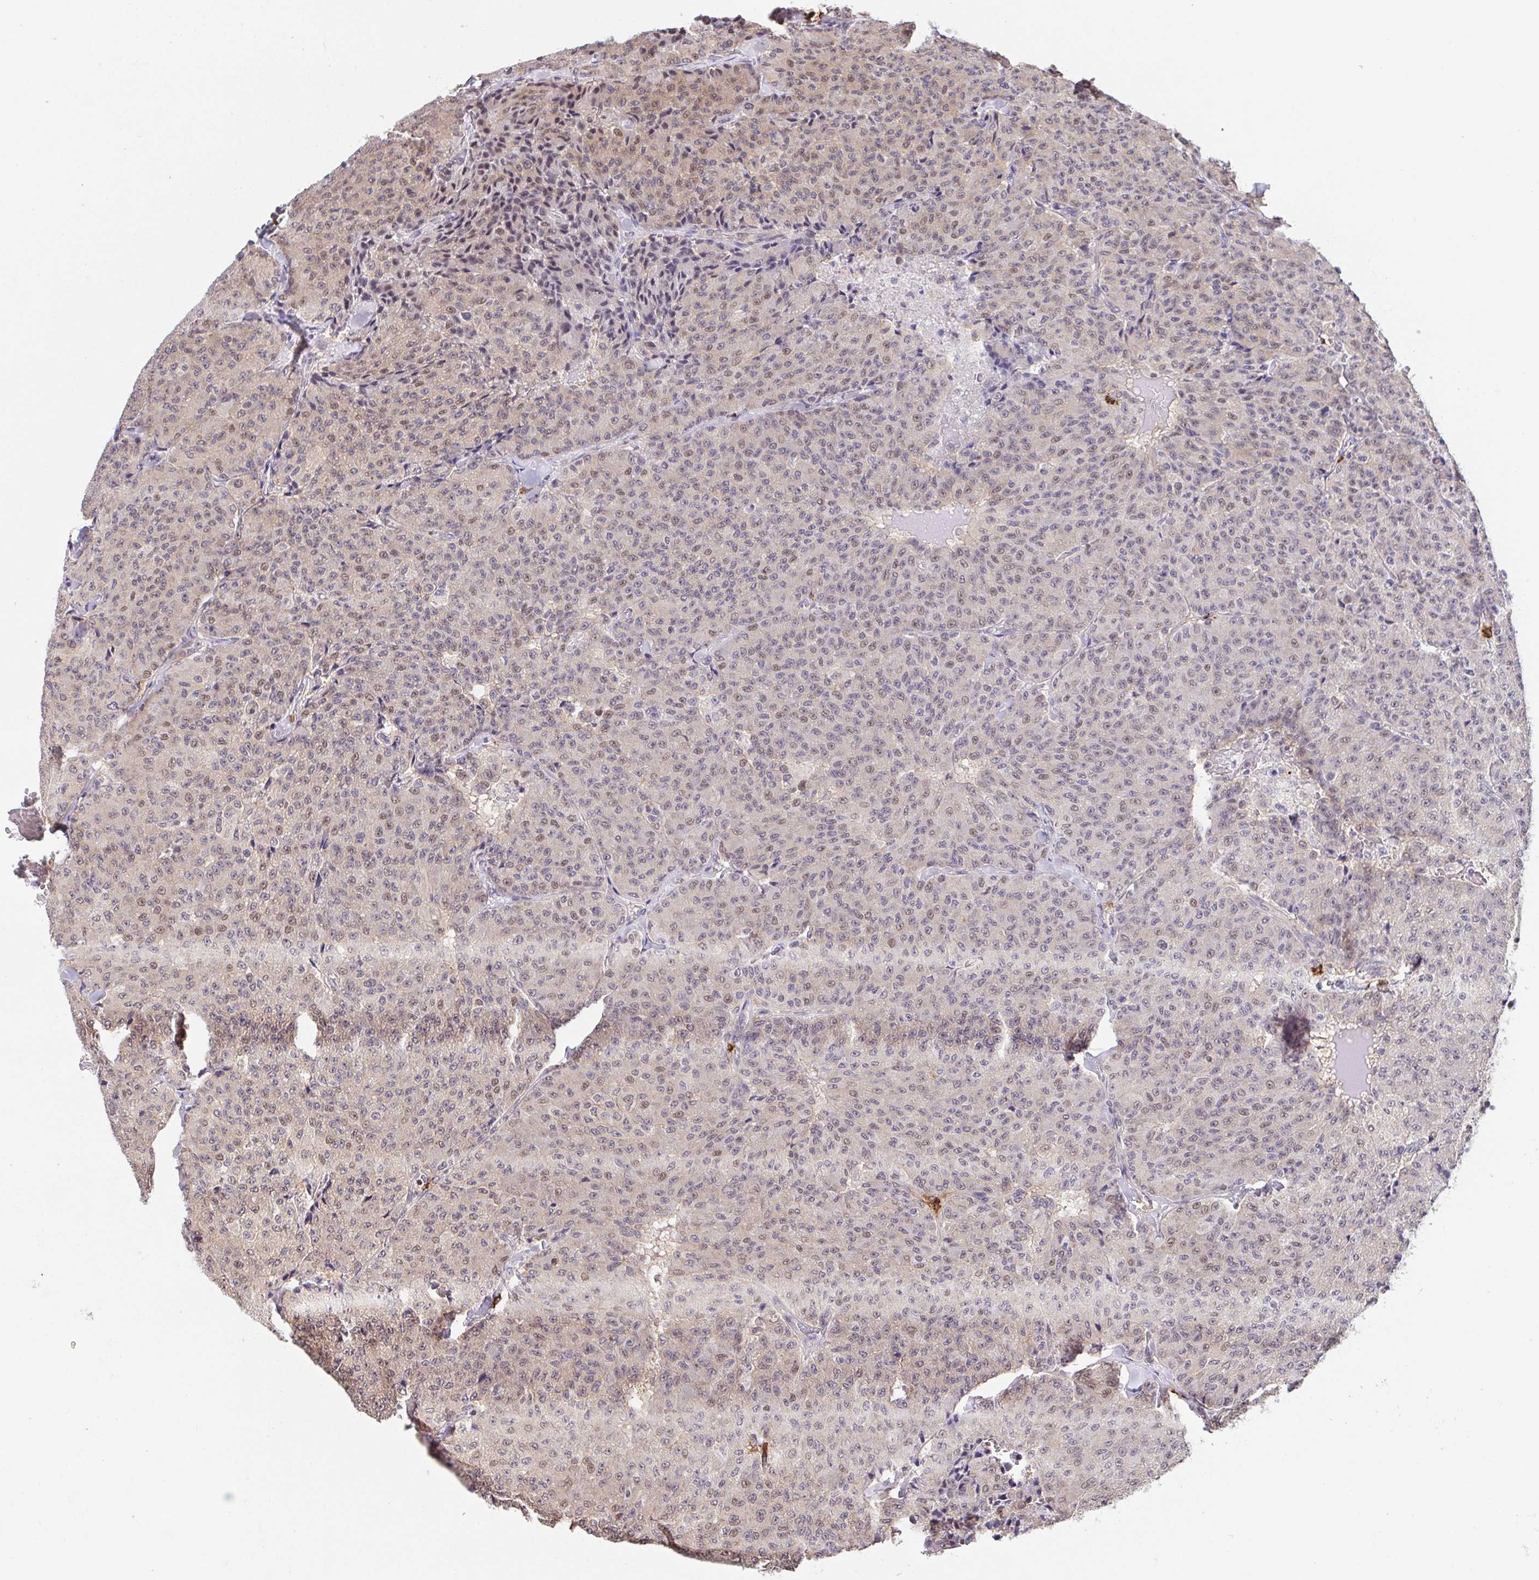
{"staining": {"intensity": "weak", "quantity": "25%-75%", "location": "nuclear"}, "tissue": "carcinoid", "cell_type": "Tumor cells", "image_type": "cancer", "snomed": [{"axis": "morphology", "description": "Carcinoid, malignant, NOS"}, {"axis": "topography", "description": "Lung"}], "caption": "IHC of human malignant carcinoid demonstrates low levels of weak nuclear expression in about 25%-75% of tumor cells.", "gene": "PREPL", "patient": {"sex": "male", "age": 71}}